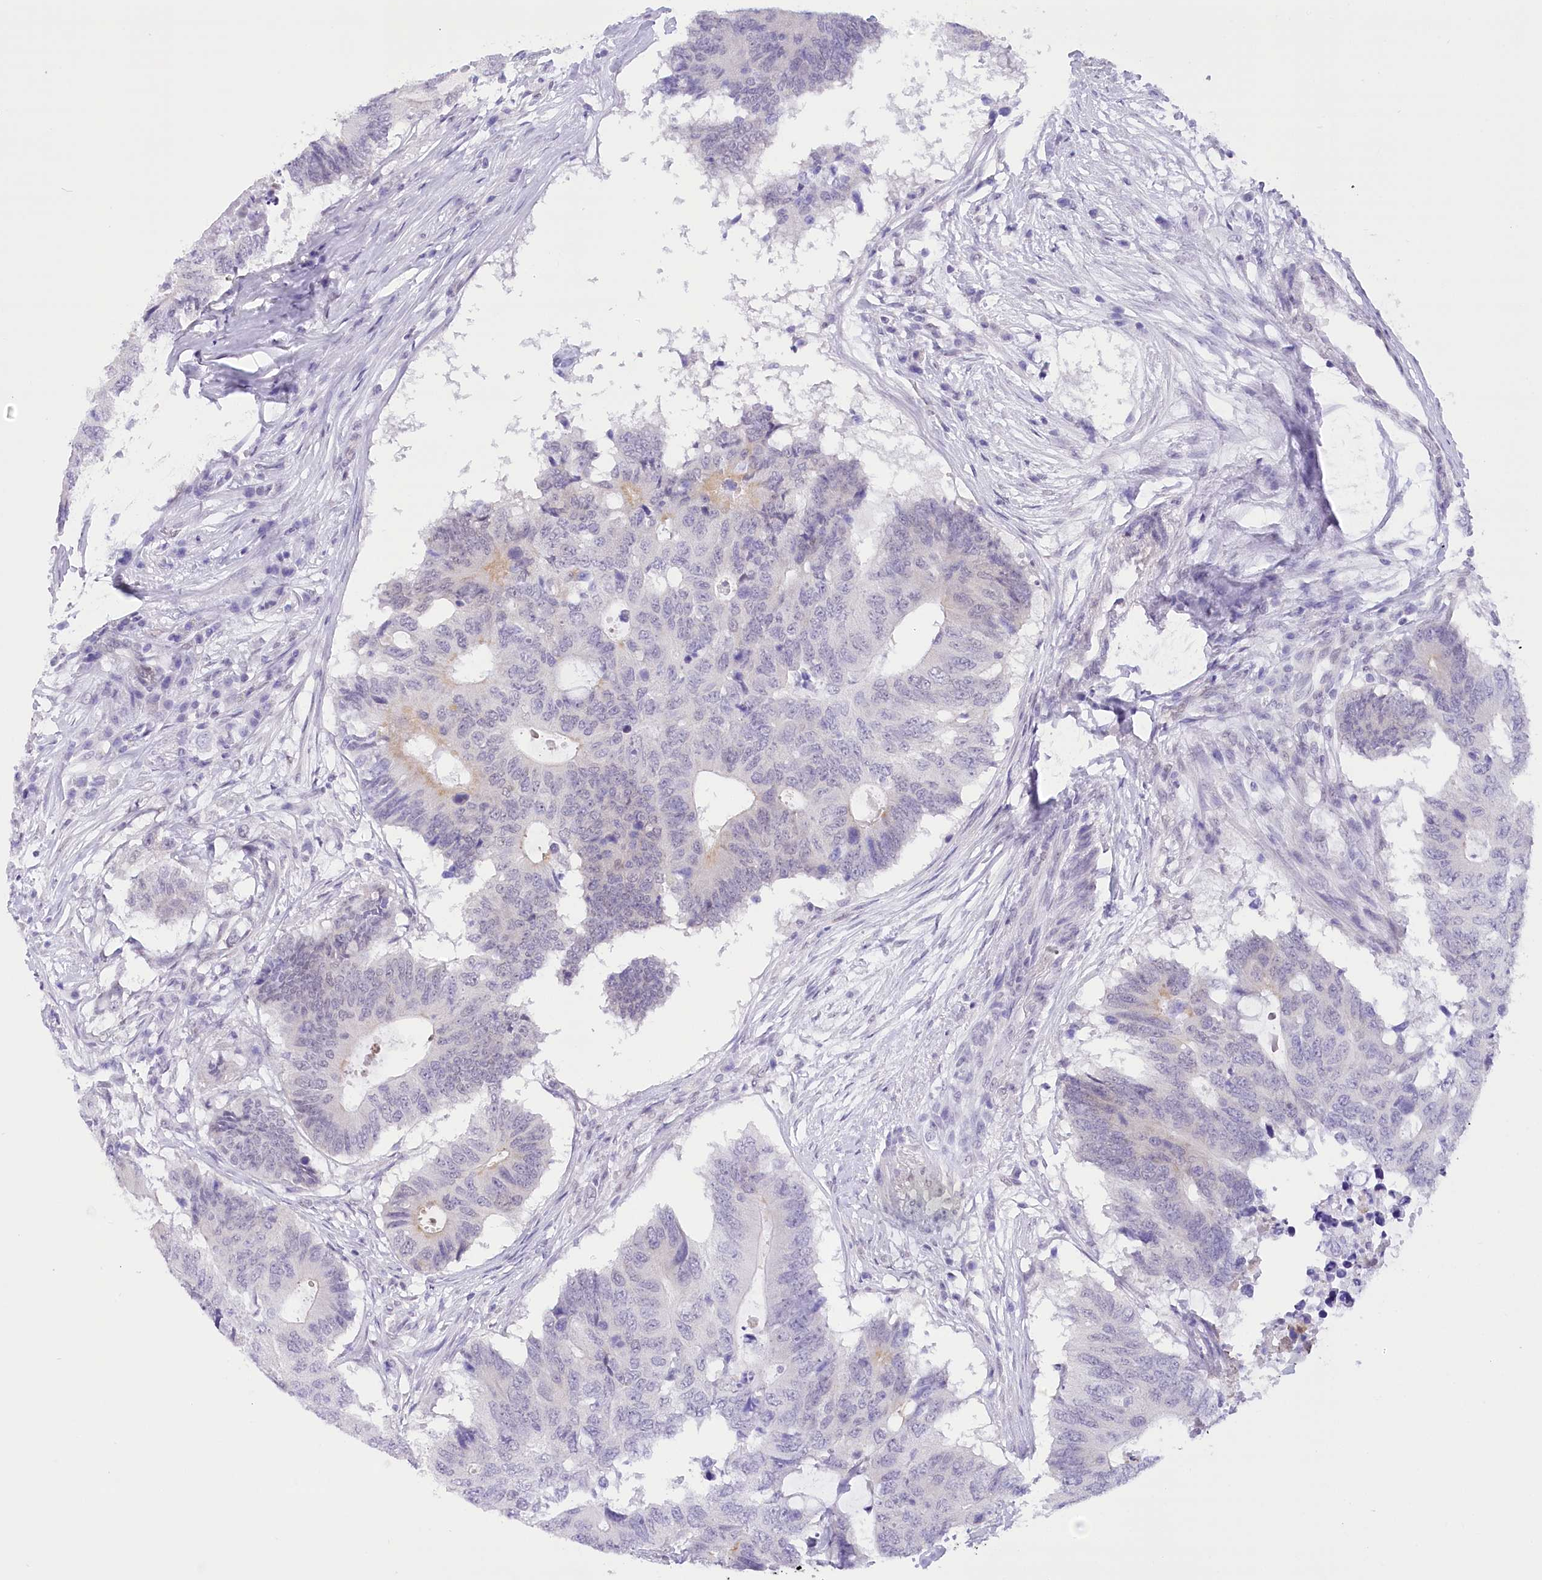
{"staining": {"intensity": "negative", "quantity": "none", "location": "none"}, "tissue": "colorectal cancer", "cell_type": "Tumor cells", "image_type": "cancer", "snomed": [{"axis": "morphology", "description": "Adenocarcinoma, NOS"}, {"axis": "topography", "description": "Colon"}], "caption": "Immunohistochemistry of human colorectal cancer (adenocarcinoma) reveals no staining in tumor cells.", "gene": "HNRNPA0", "patient": {"sex": "male", "age": 71}}